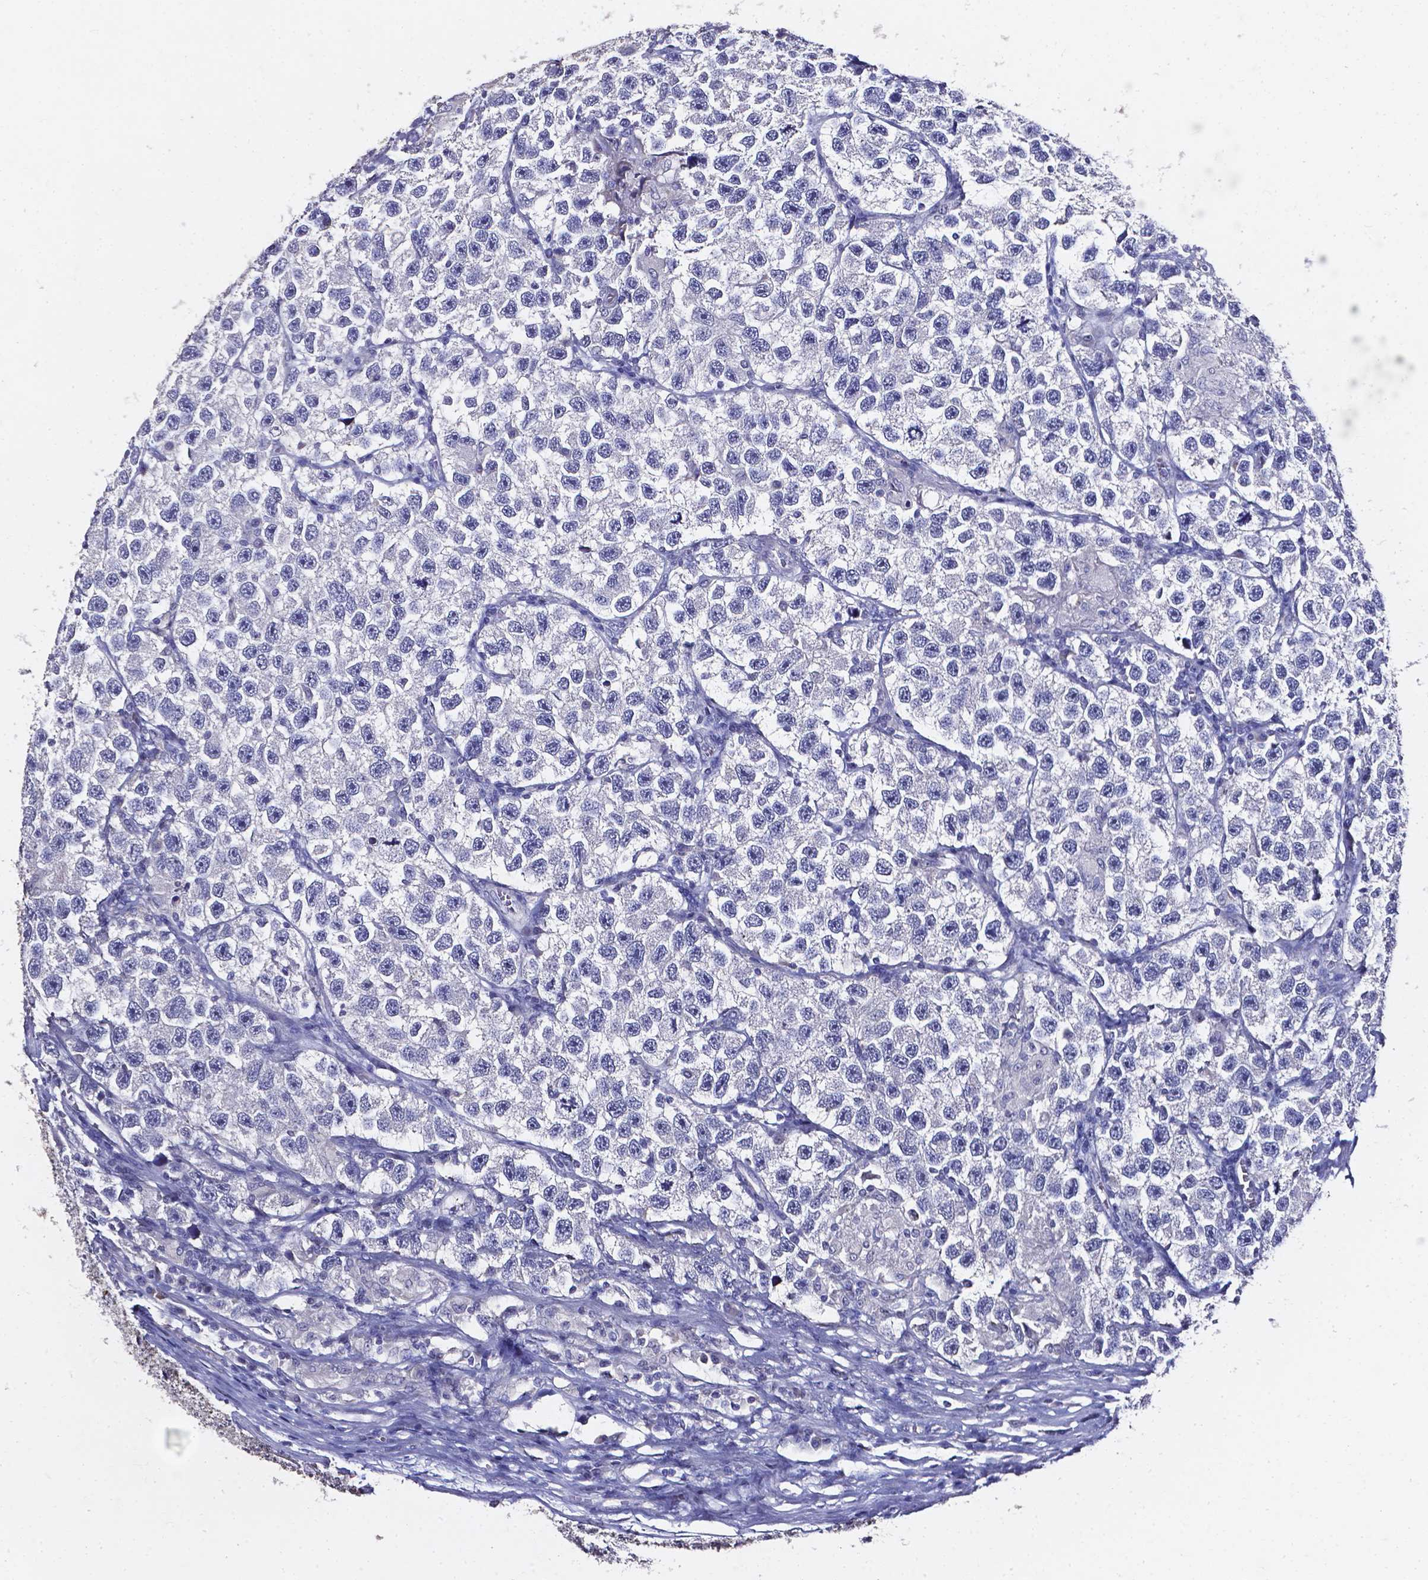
{"staining": {"intensity": "negative", "quantity": "none", "location": "none"}, "tissue": "testis cancer", "cell_type": "Tumor cells", "image_type": "cancer", "snomed": [{"axis": "morphology", "description": "Seminoma, NOS"}, {"axis": "topography", "description": "Testis"}], "caption": "Testis cancer stained for a protein using immunohistochemistry (IHC) reveals no staining tumor cells.", "gene": "AKR1B10", "patient": {"sex": "male", "age": 26}}